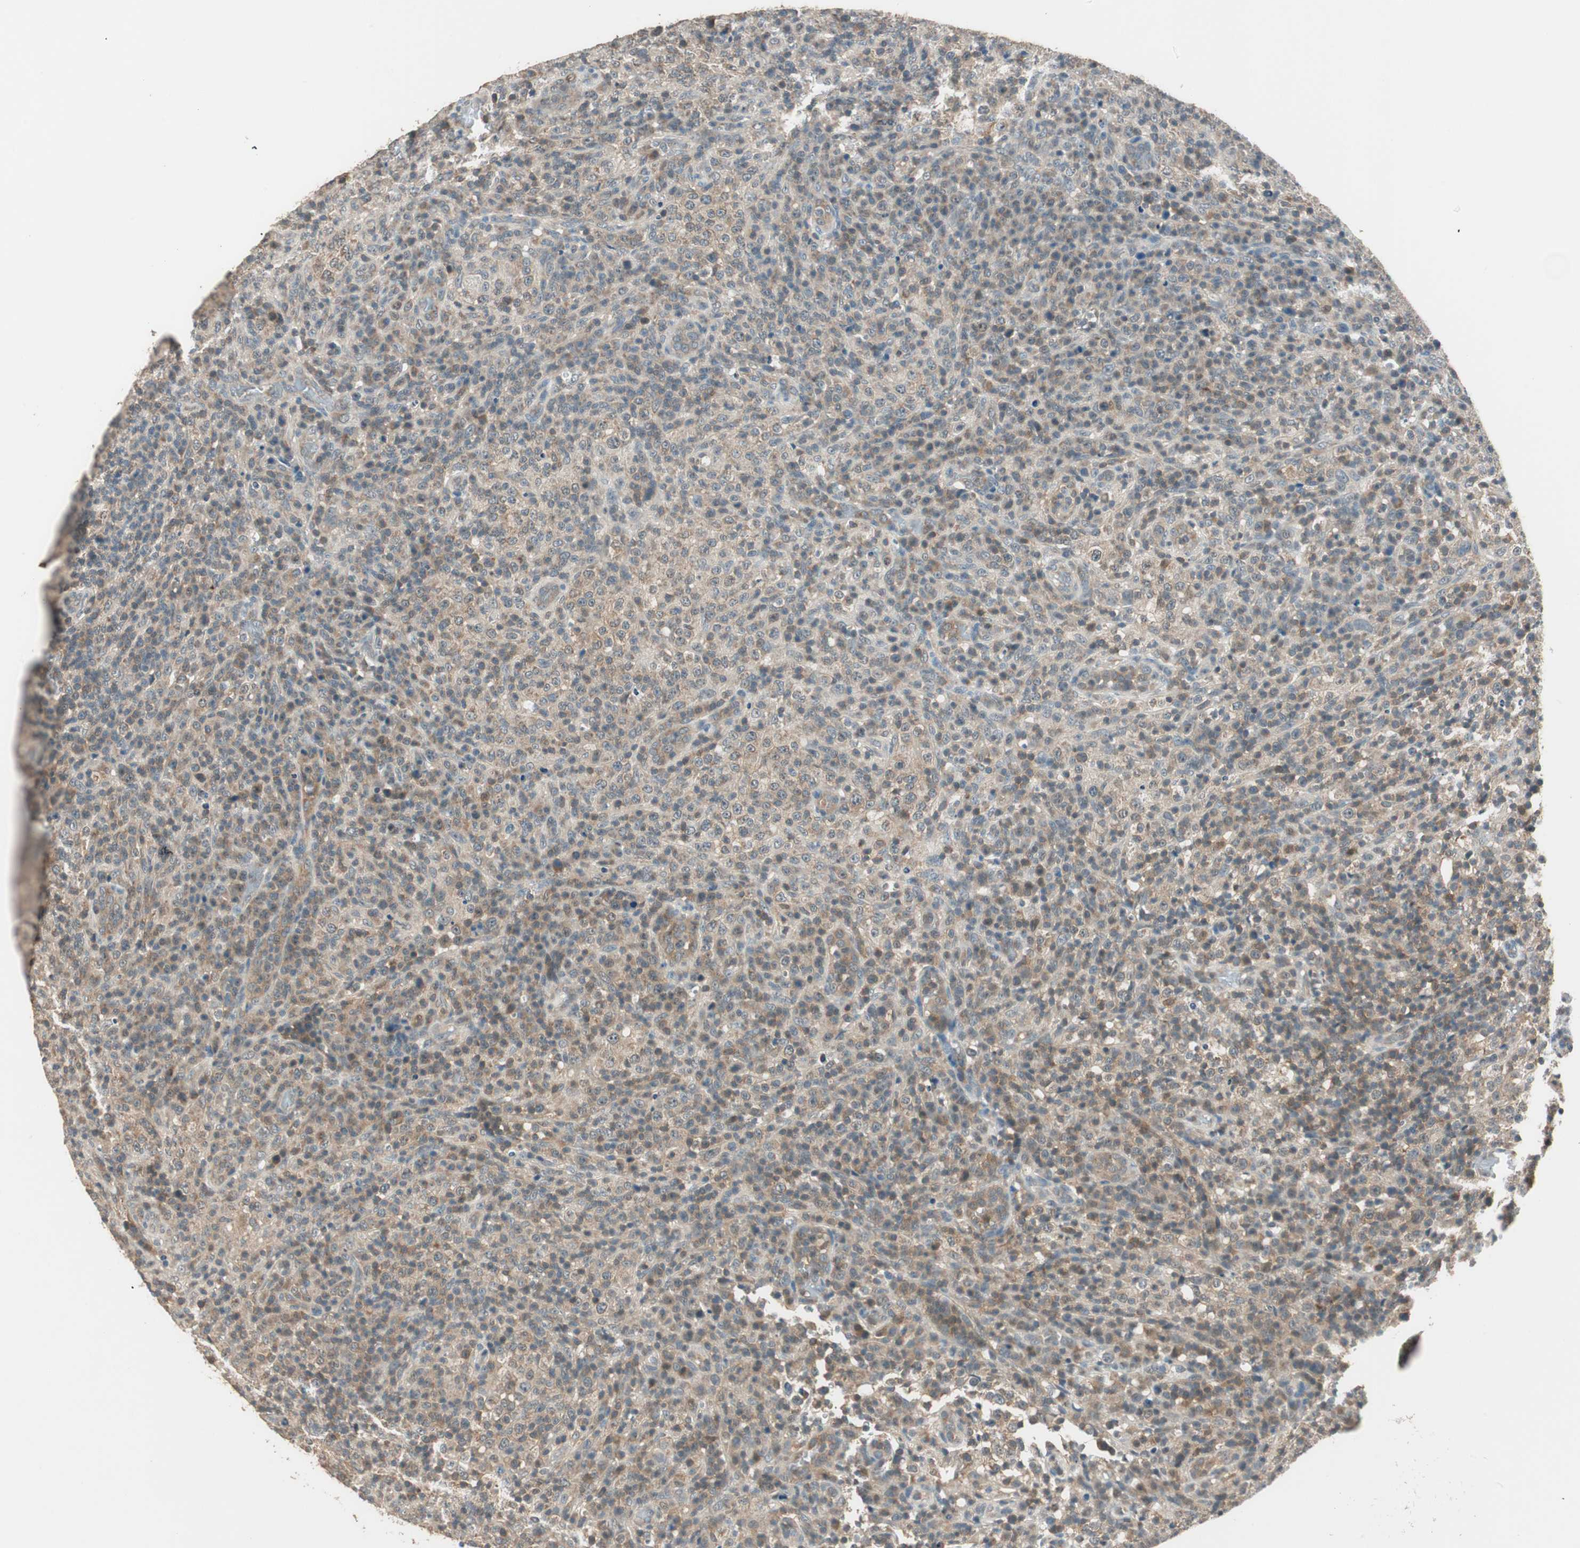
{"staining": {"intensity": "weak", "quantity": "25%-75%", "location": "cytoplasmic/membranous"}, "tissue": "lymphoma", "cell_type": "Tumor cells", "image_type": "cancer", "snomed": [{"axis": "morphology", "description": "Malignant lymphoma, non-Hodgkin's type, High grade"}, {"axis": "topography", "description": "Lymph node"}], "caption": "Immunohistochemistry of human high-grade malignant lymphoma, non-Hodgkin's type exhibits low levels of weak cytoplasmic/membranous staining in about 25%-75% of tumor cells.", "gene": "TRIM21", "patient": {"sex": "female", "age": 76}}